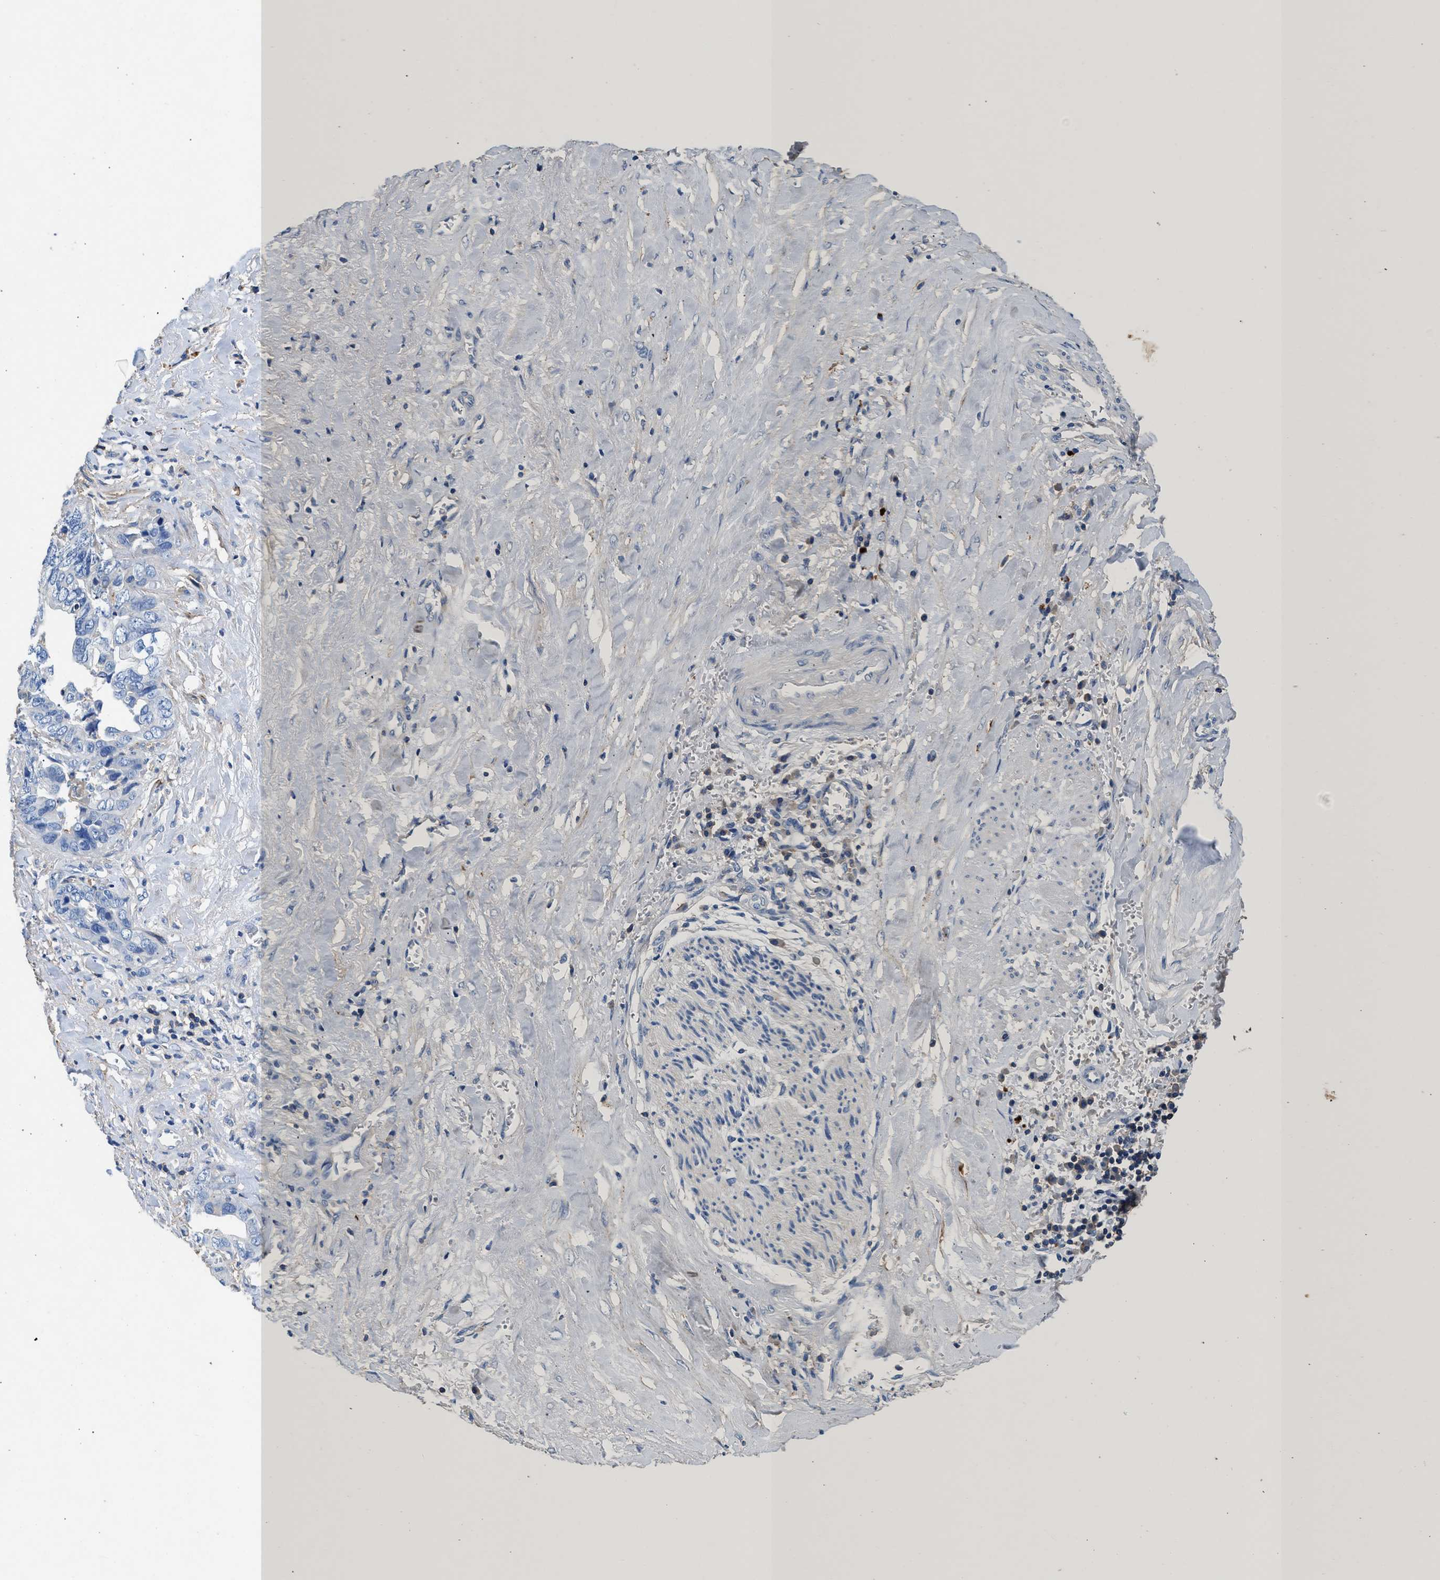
{"staining": {"intensity": "negative", "quantity": "none", "location": "none"}, "tissue": "liver cancer", "cell_type": "Tumor cells", "image_type": "cancer", "snomed": [{"axis": "morphology", "description": "Cholangiocarcinoma"}, {"axis": "topography", "description": "Liver"}], "caption": "Tumor cells are negative for brown protein staining in liver cancer (cholangiocarcinoma).", "gene": "KCNQ4", "patient": {"sex": "female", "age": 79}}